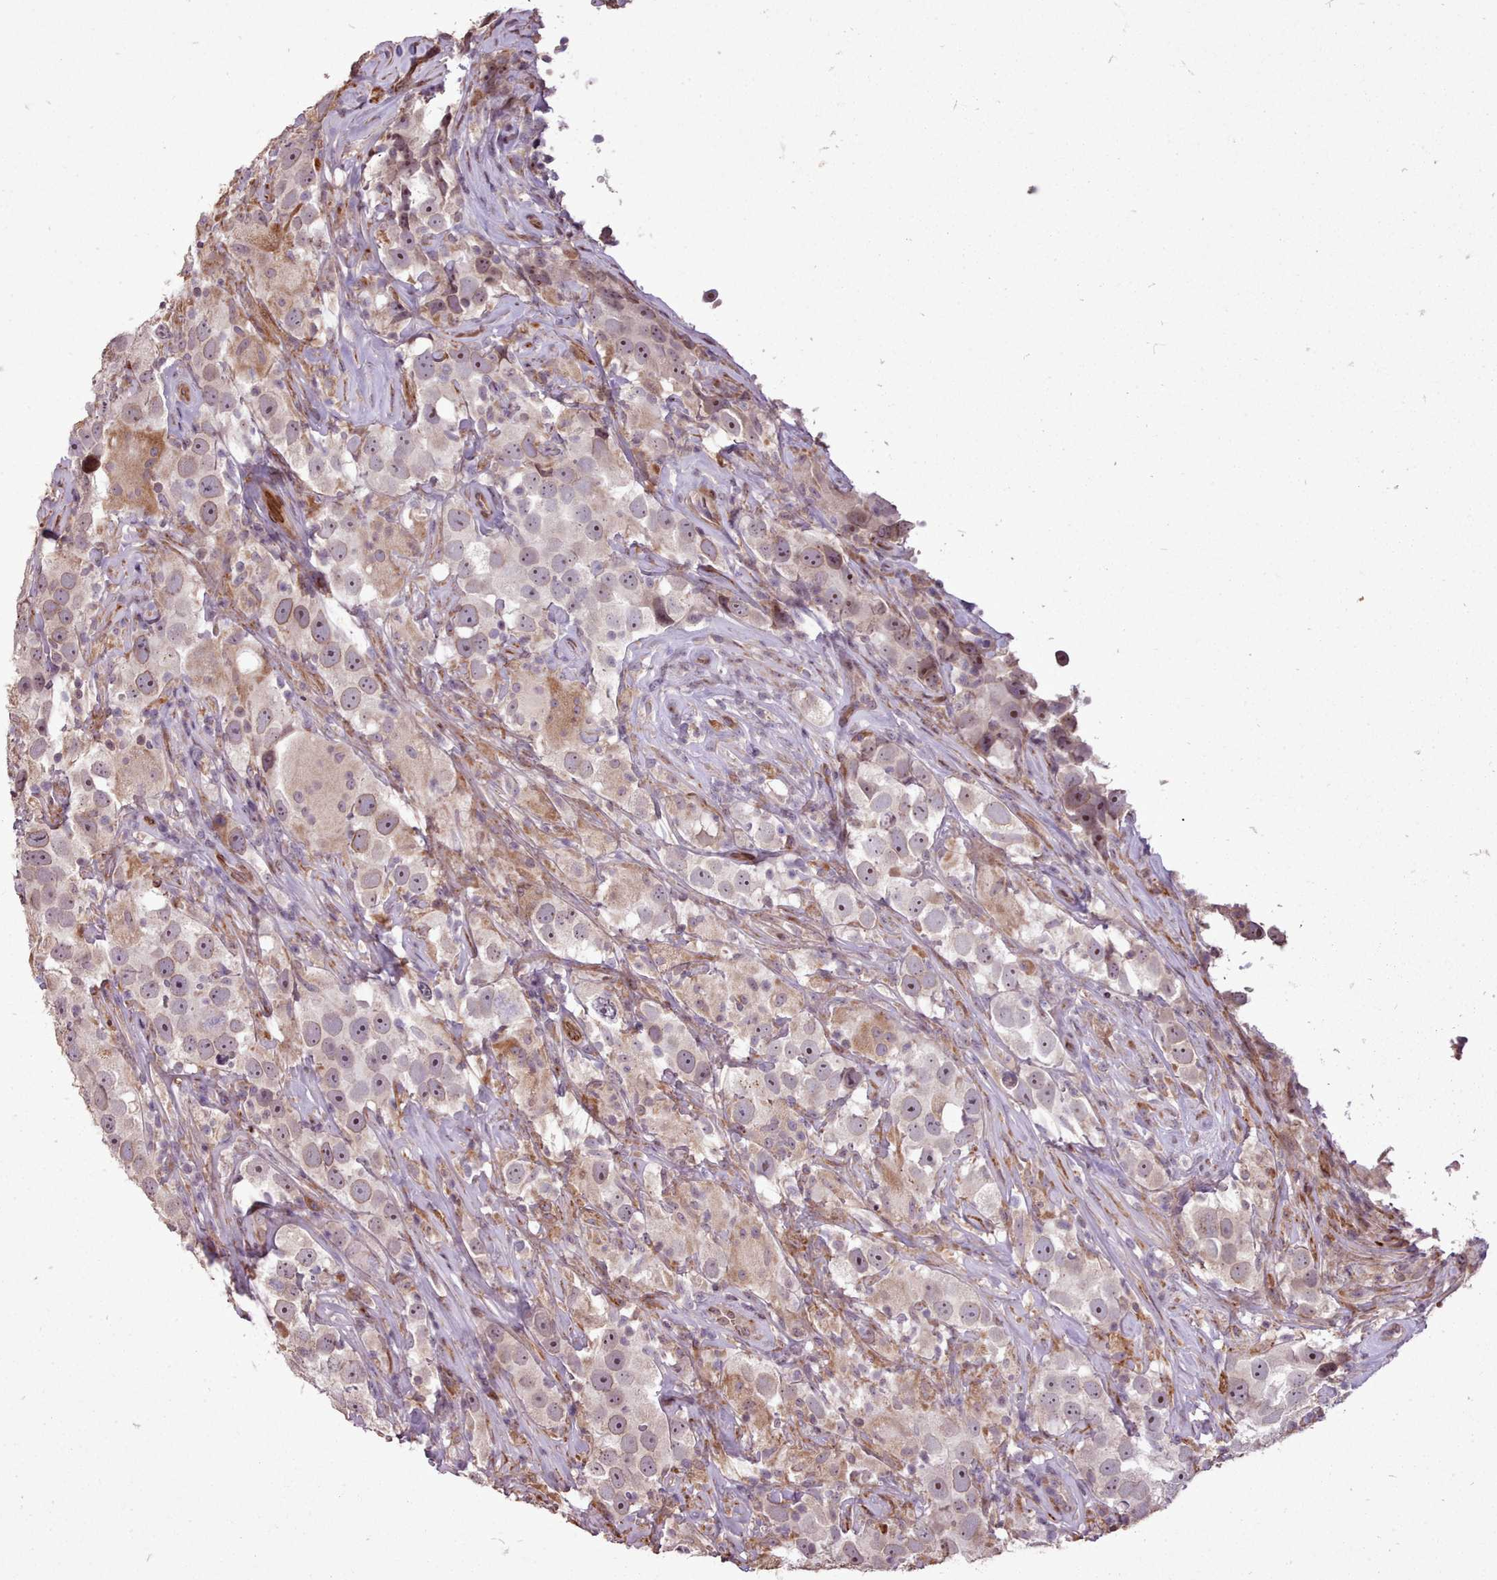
{"staining": {"intensity": "weak", "quantity": "25%-75%", "location": "cytoplasmic/membranous,nuclear"}, "tissue": "testis cancer", "cell_type": "Tumor cells", "image_type": "cancer", "snomed": [{"axis": "morphology", "description": "Seminoma, NOS"}, {"axis": "topography", "description": "Testis"}], "caption": "Immunohistochemistry (DAB) staining of human testis cancer demonstrates weak cytoplasmic/membranous and nuclear protein staining in approximately 25%-75% of tumor cells. The staining was performed using DAB to visualize the protein expression in brown, while the nuclei were stained in blue with hematoxylin (Magnification: 20x).", "gene": "CABP1", "patient": {"sex": "male", "age": 49}}